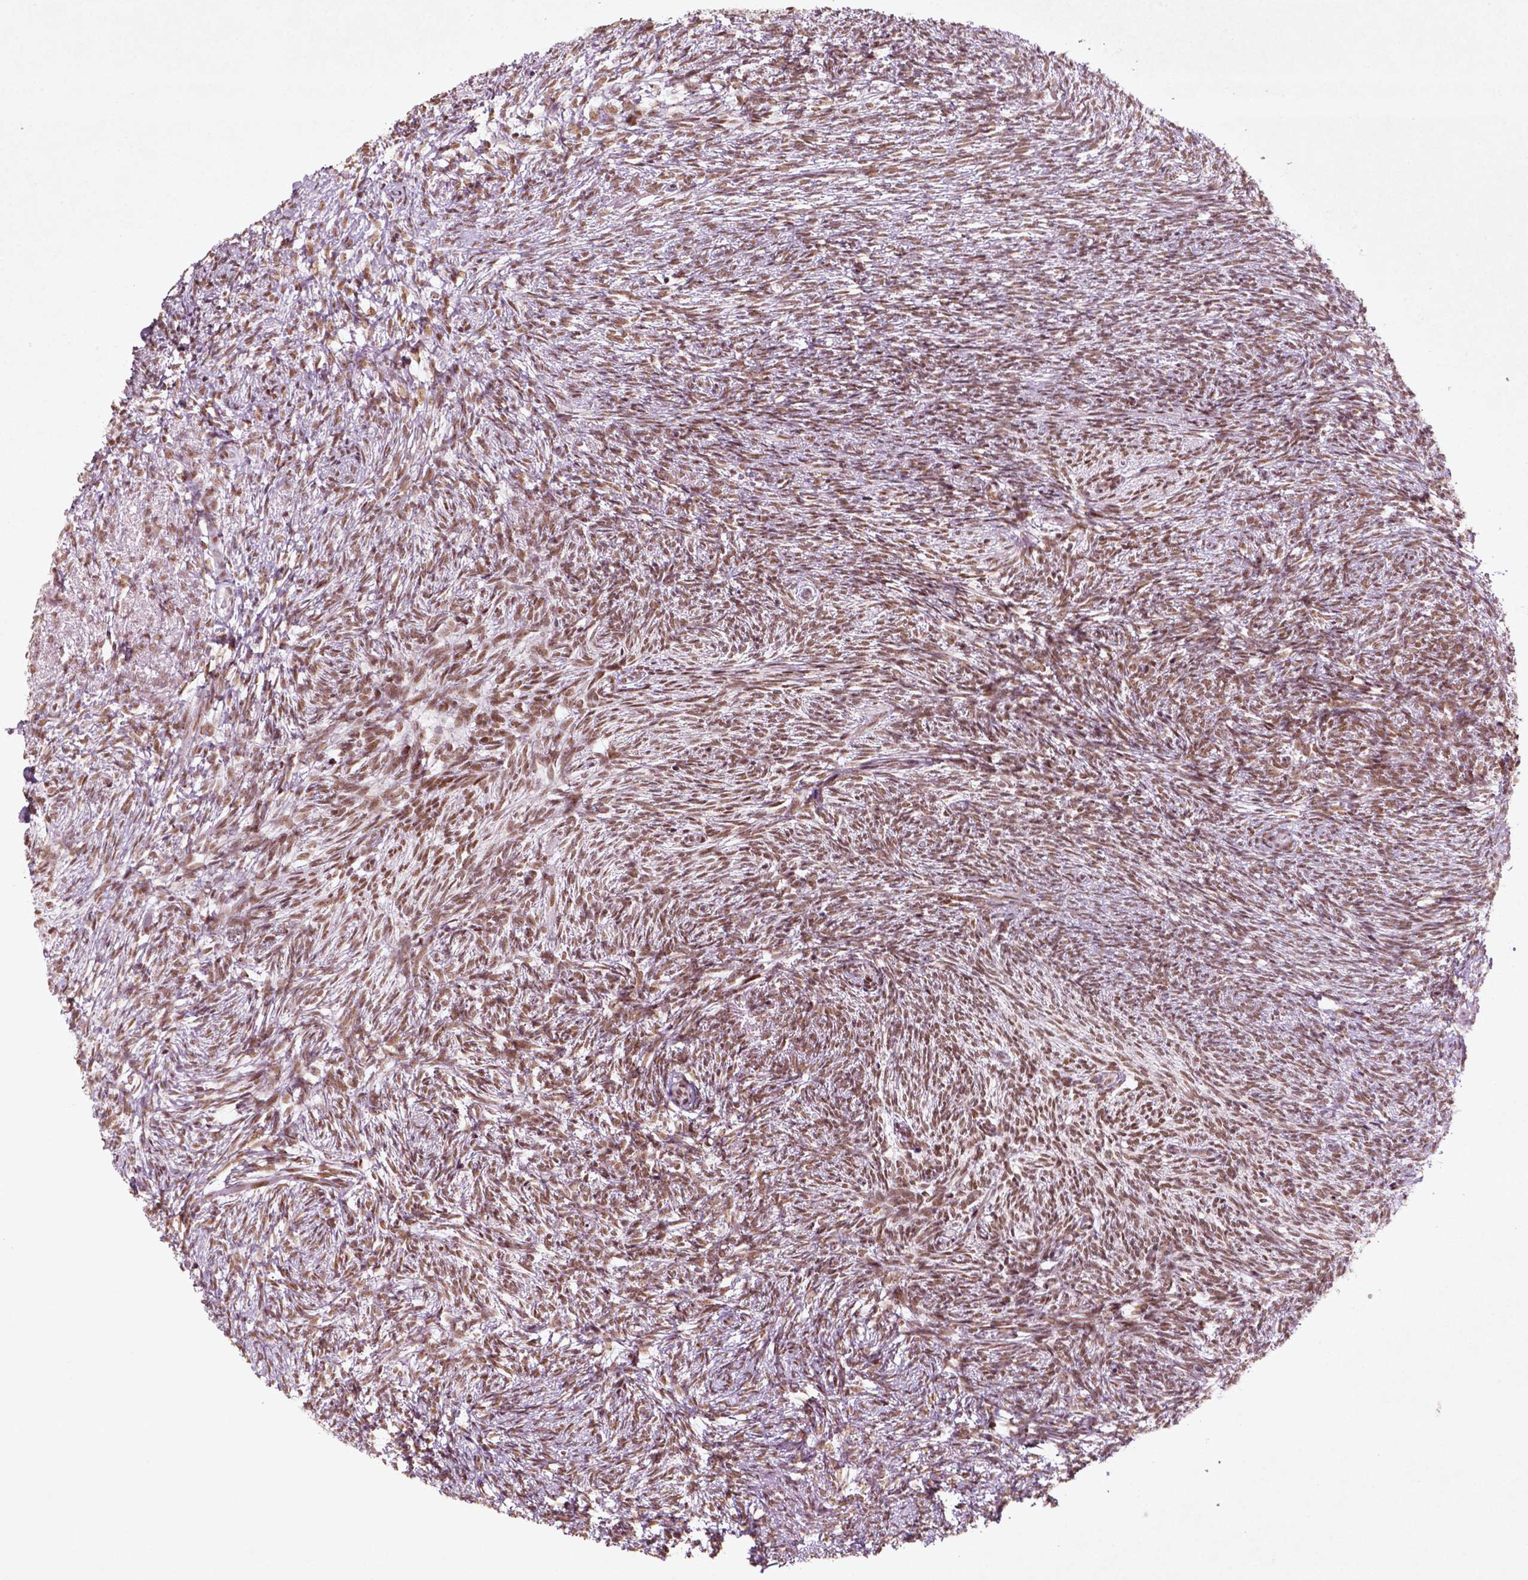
{"staining": {"intensity": "weak", "quantity": ">75%", "location": "nuclear"}, "tissue": "ovary", "cell_type": "Follicle cells", "image_type": "normal", "snomed": [{"axis": "morphology", "description": "Normal tissue, NOS"}, {"axis": "topography", "description": "Ovary"}], "caption": "This is an image of IHC staining of normal ovary, which shows weak positivity in the nuclear of follicle cells.", "gene": "HMG20B", "patient": {"sex": "female", "age": 46}}